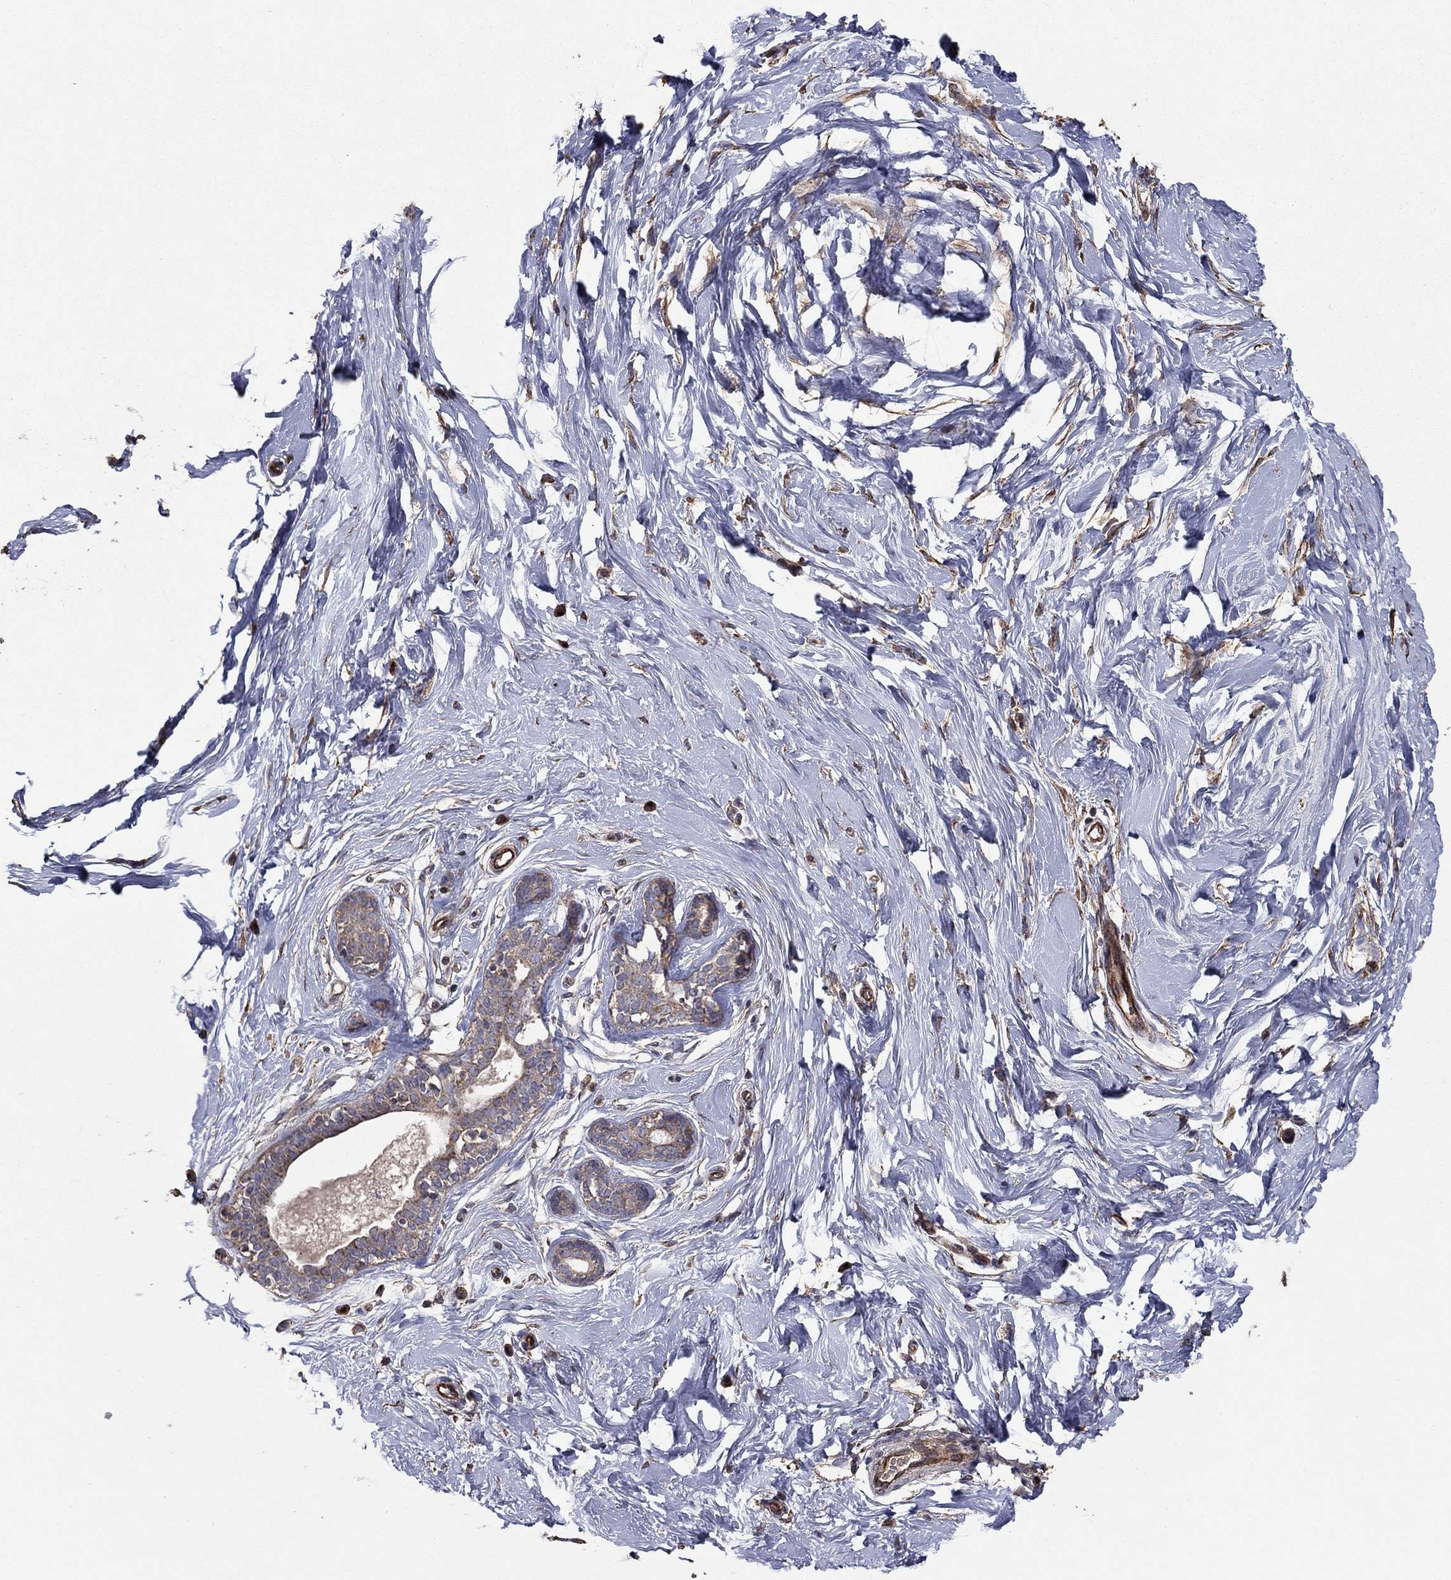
{"staining": {"intensity": "moderate", "quantity": "<25%", "location": "cytoplasmic/membranous"}, "tissue": "breast", "cell_type": "Adipocytes", "image_type": "normal", "snomed": [{"axis": "morphology", "description": "Normal tissue, NOS"}, {"axis": "topography", "description": "Breast"}], "caption": "Immunohistochemical staining of normal breast reveals moderate cytoplasmic/membranous protein positivity in about <25% of adipocytes. (IHC, brightfield microscopy, high magnification).", "gene": "FLT4", "patient": {"sex": "female", "age": 37}}